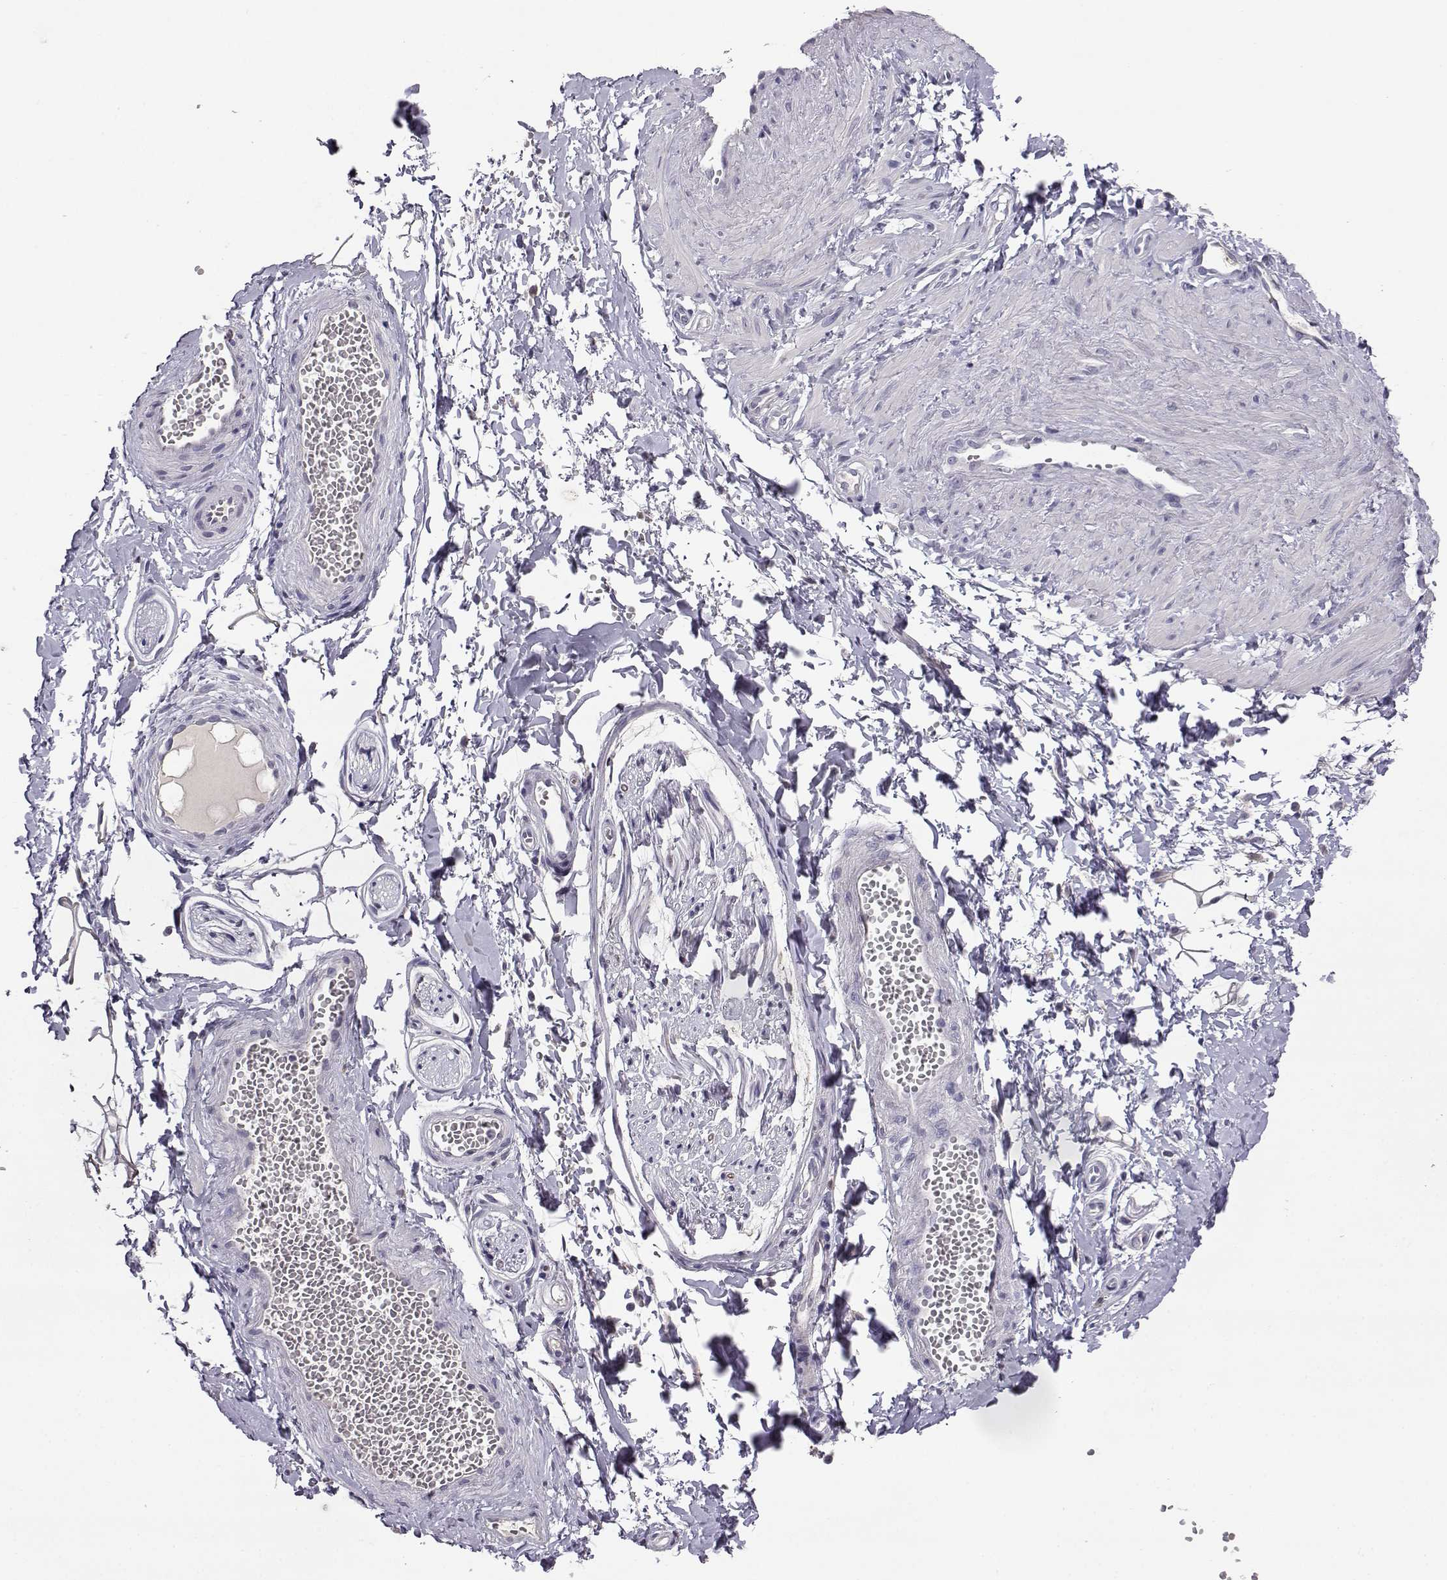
{"staining": {"intensity": "negative", "quantity": "none", "location": "none"}, "tissue": "adipose tissue", "cell_type": "Adipocytes", "image_type": "normal", "snomed": [{"axis": "morphology", "description": "Normal tissue, NOS"}, {"axis": "topography", "description": "Smooth muscle"}, {"axis": "topography", "description": "Peripheral nerve tissue"}], "caption": "IHC photomicrograph of normal human adipose tissue stained for a protein (brown), which demonstrates no expression in adipocytes. (Stains: DAB immunohistochemistry (IHC) with hematoxylin counter stain, Microscopy: brightfield microscopy at high magnification).", "gene": "AKR1B1", "patient": {"sex": "male", "age": 22}}